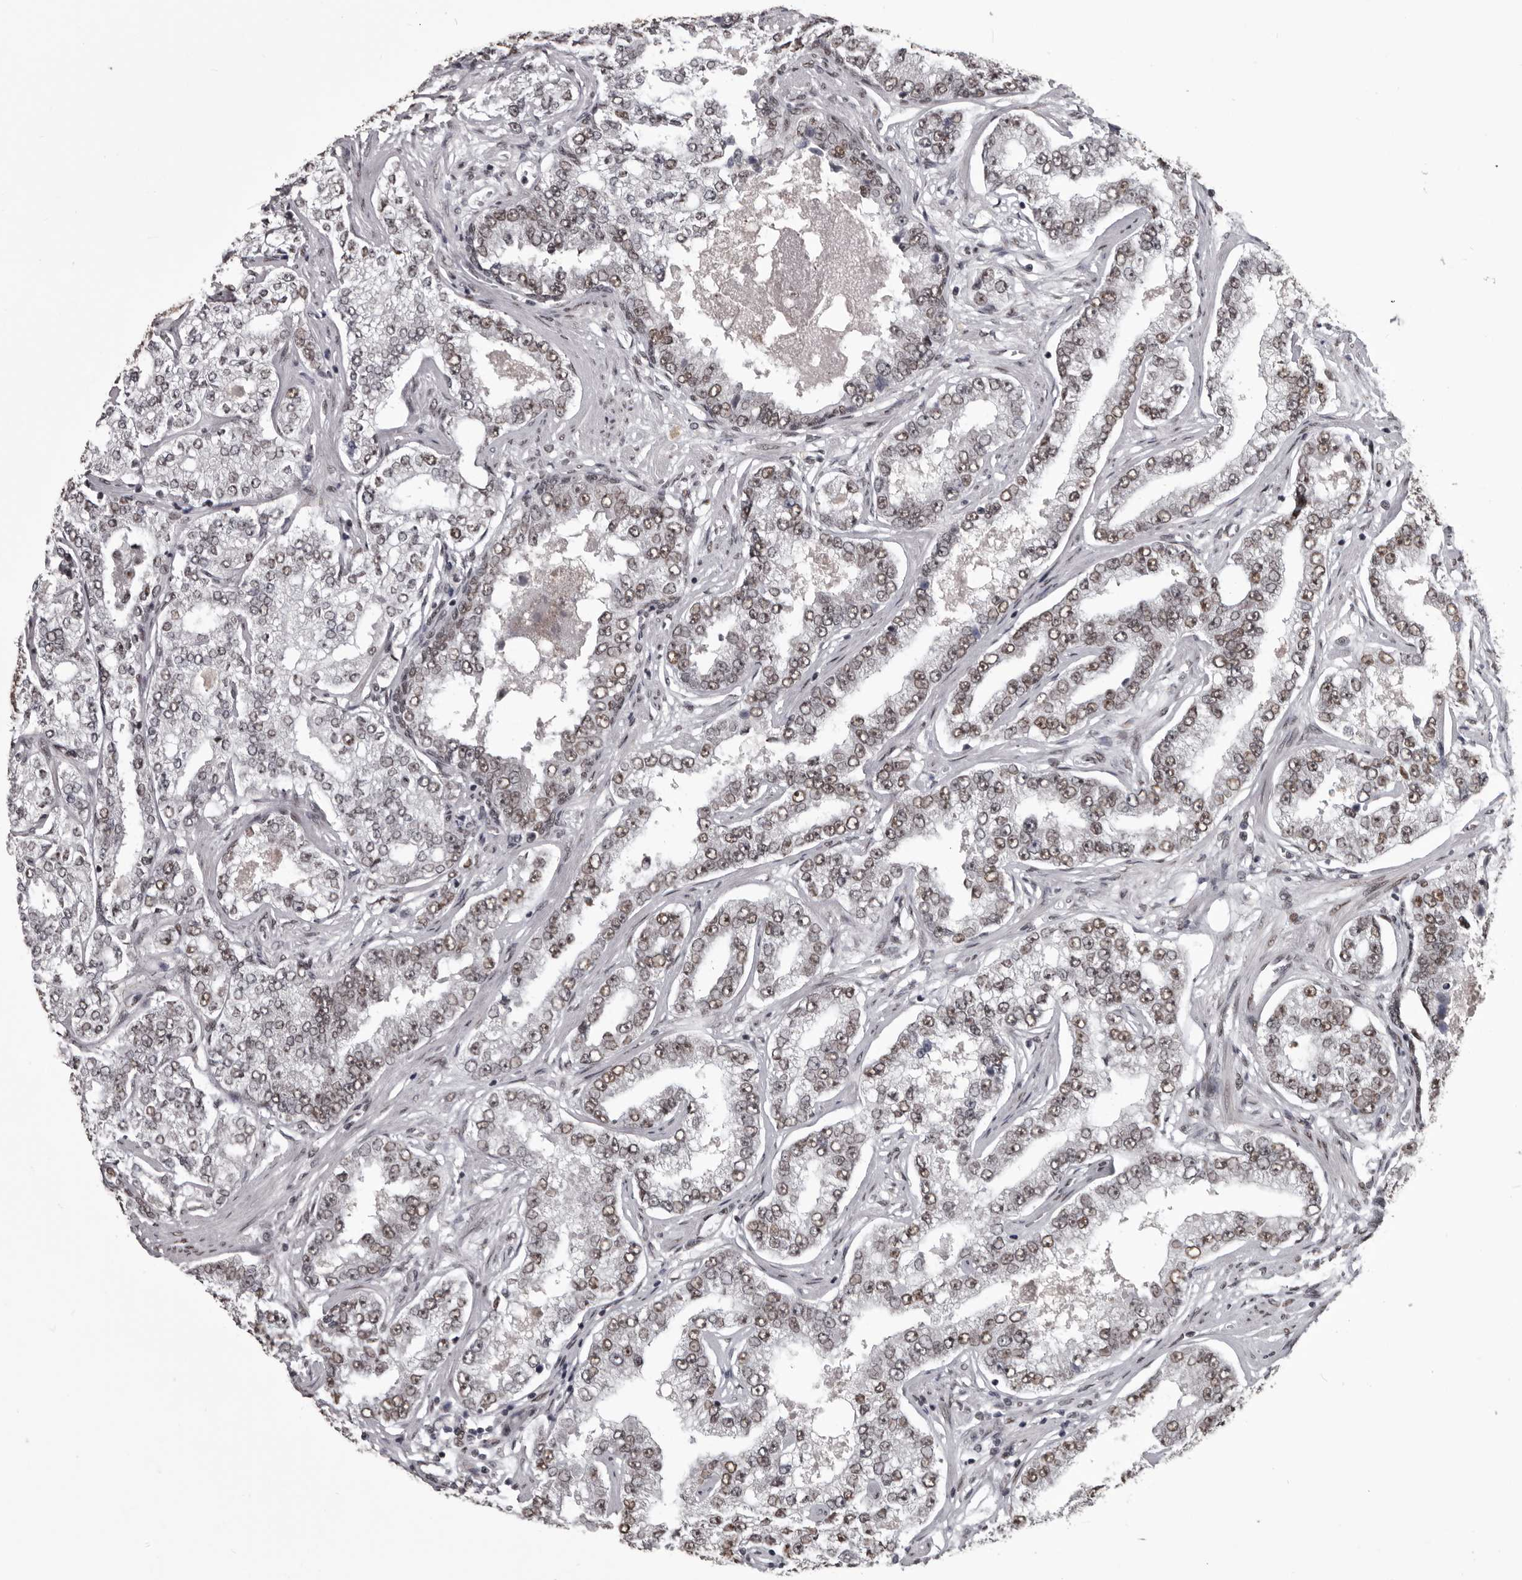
{"staining": {"intensity": "weak", "quantity": ">75%", "location": "nuclear"}, "tissue": "prostate cancer", "cell_type": "Tumor cells", "image_type": "cancer", "snomed": [{"axis": "morphology", "description": "Normal tissue, NOS"}, {"axis": "morphology", "description": "Adenocarcinoma, High grade"}, {"axis": "topography", "description": "Prostate"}], "caption": "Tumor cells reveal low levels of weak nuclear staining in about >75% of cells in human prostate adenocarcinoma (high-grade).", "gene": "NUMA1", "patient": {"sex": "male", "age": 83}}